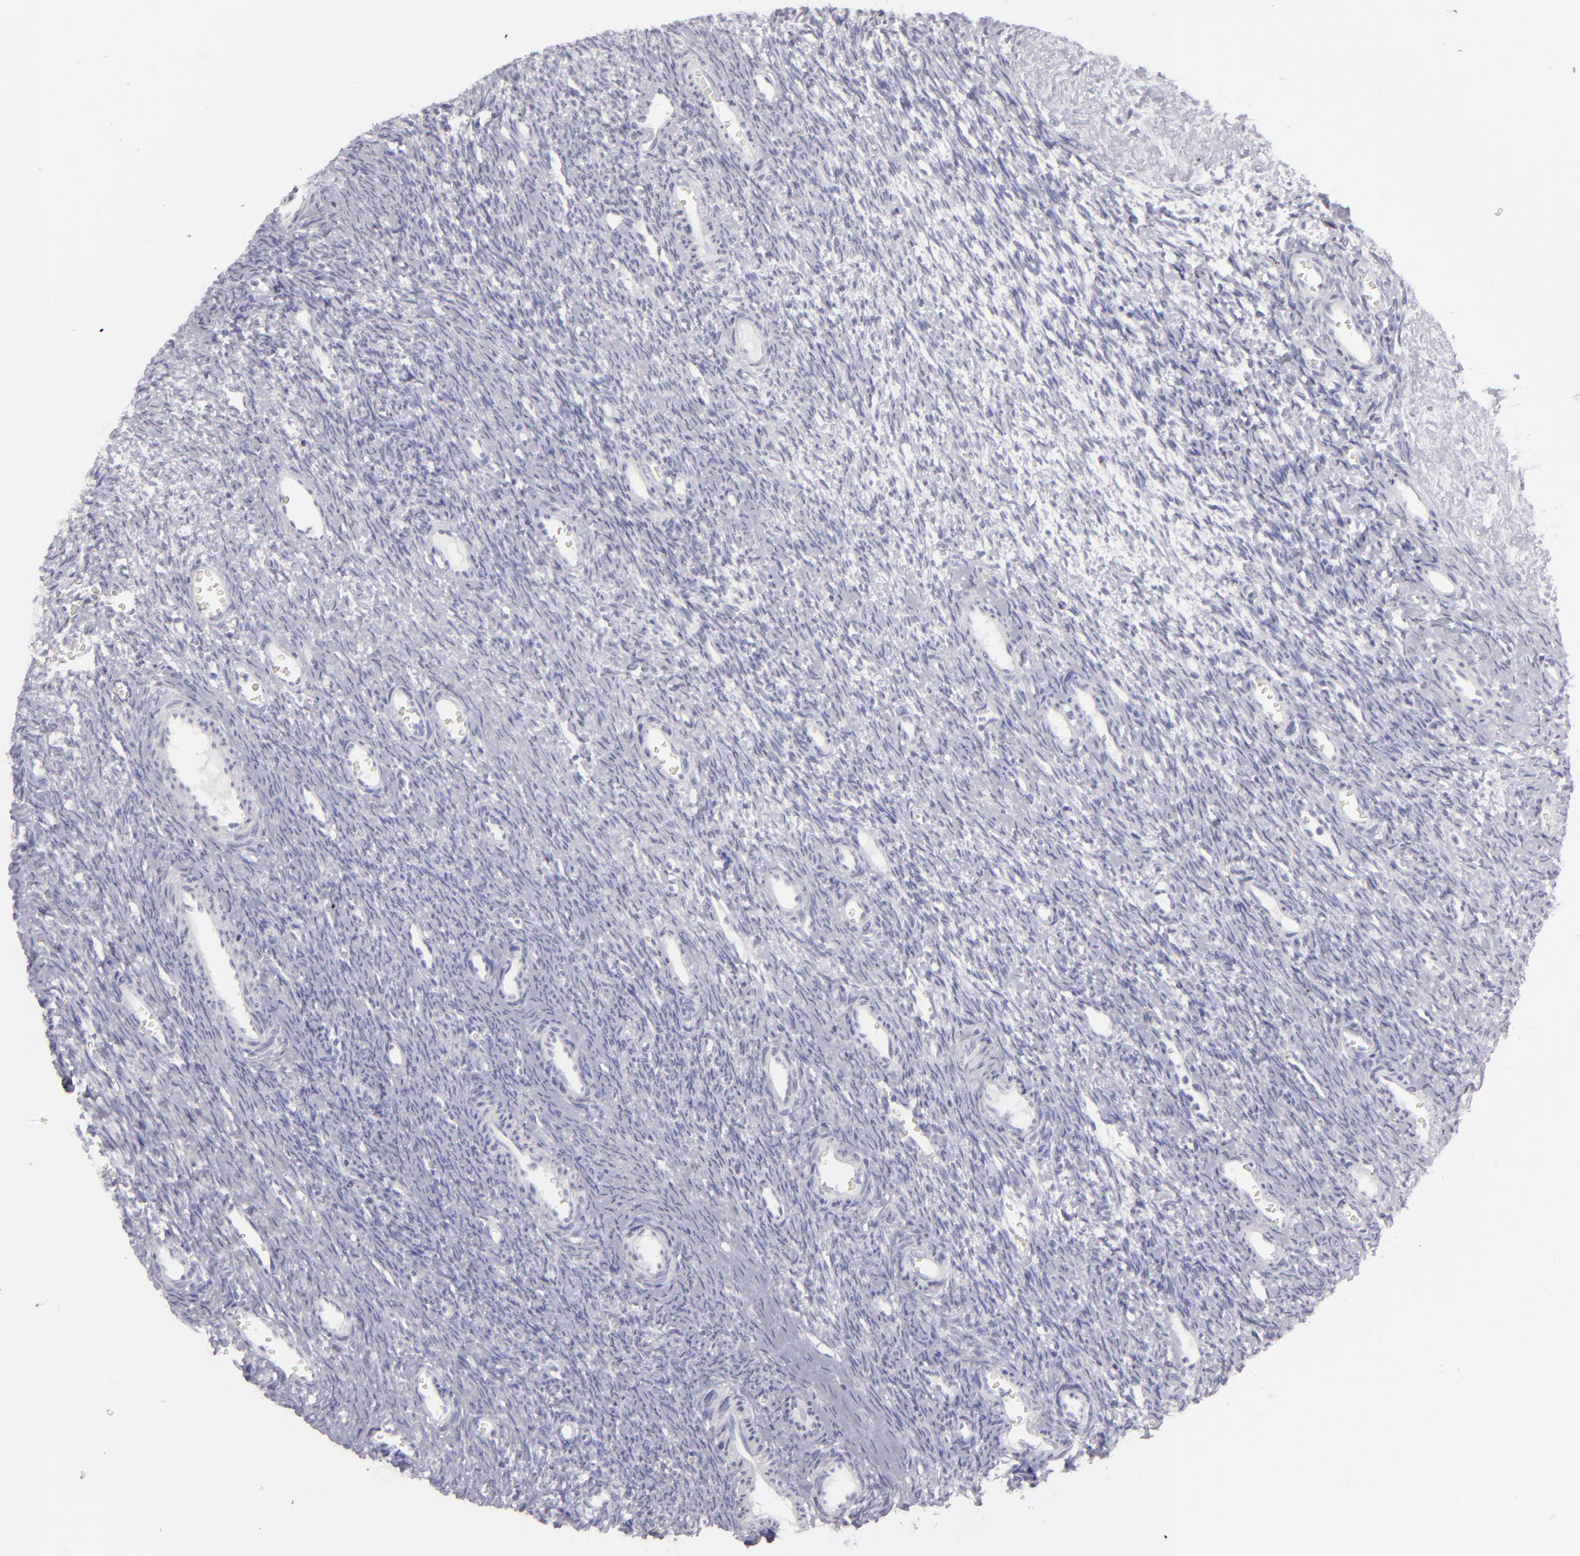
{"staining": {"intensity": "negative", "quantity": "none", "location": "none"}, "tissue": "ovary", "cell_type": "Ovarian stroma cells", "image_type": "normal", "snomed": [{"axis": "morphology", "description": "Normal tissue, NOS"}, {"axis": "topography", "description": "Ovary"}], "caption": "A high-resolution photomicrograph shows immunohistochemistry staining of unremarkable ovary, which shows no significant staining in ovarian stroma cells. Nuclei are stained in blue.", "gene": "FLG", "patient": {"sex": "female", "age": 39}}